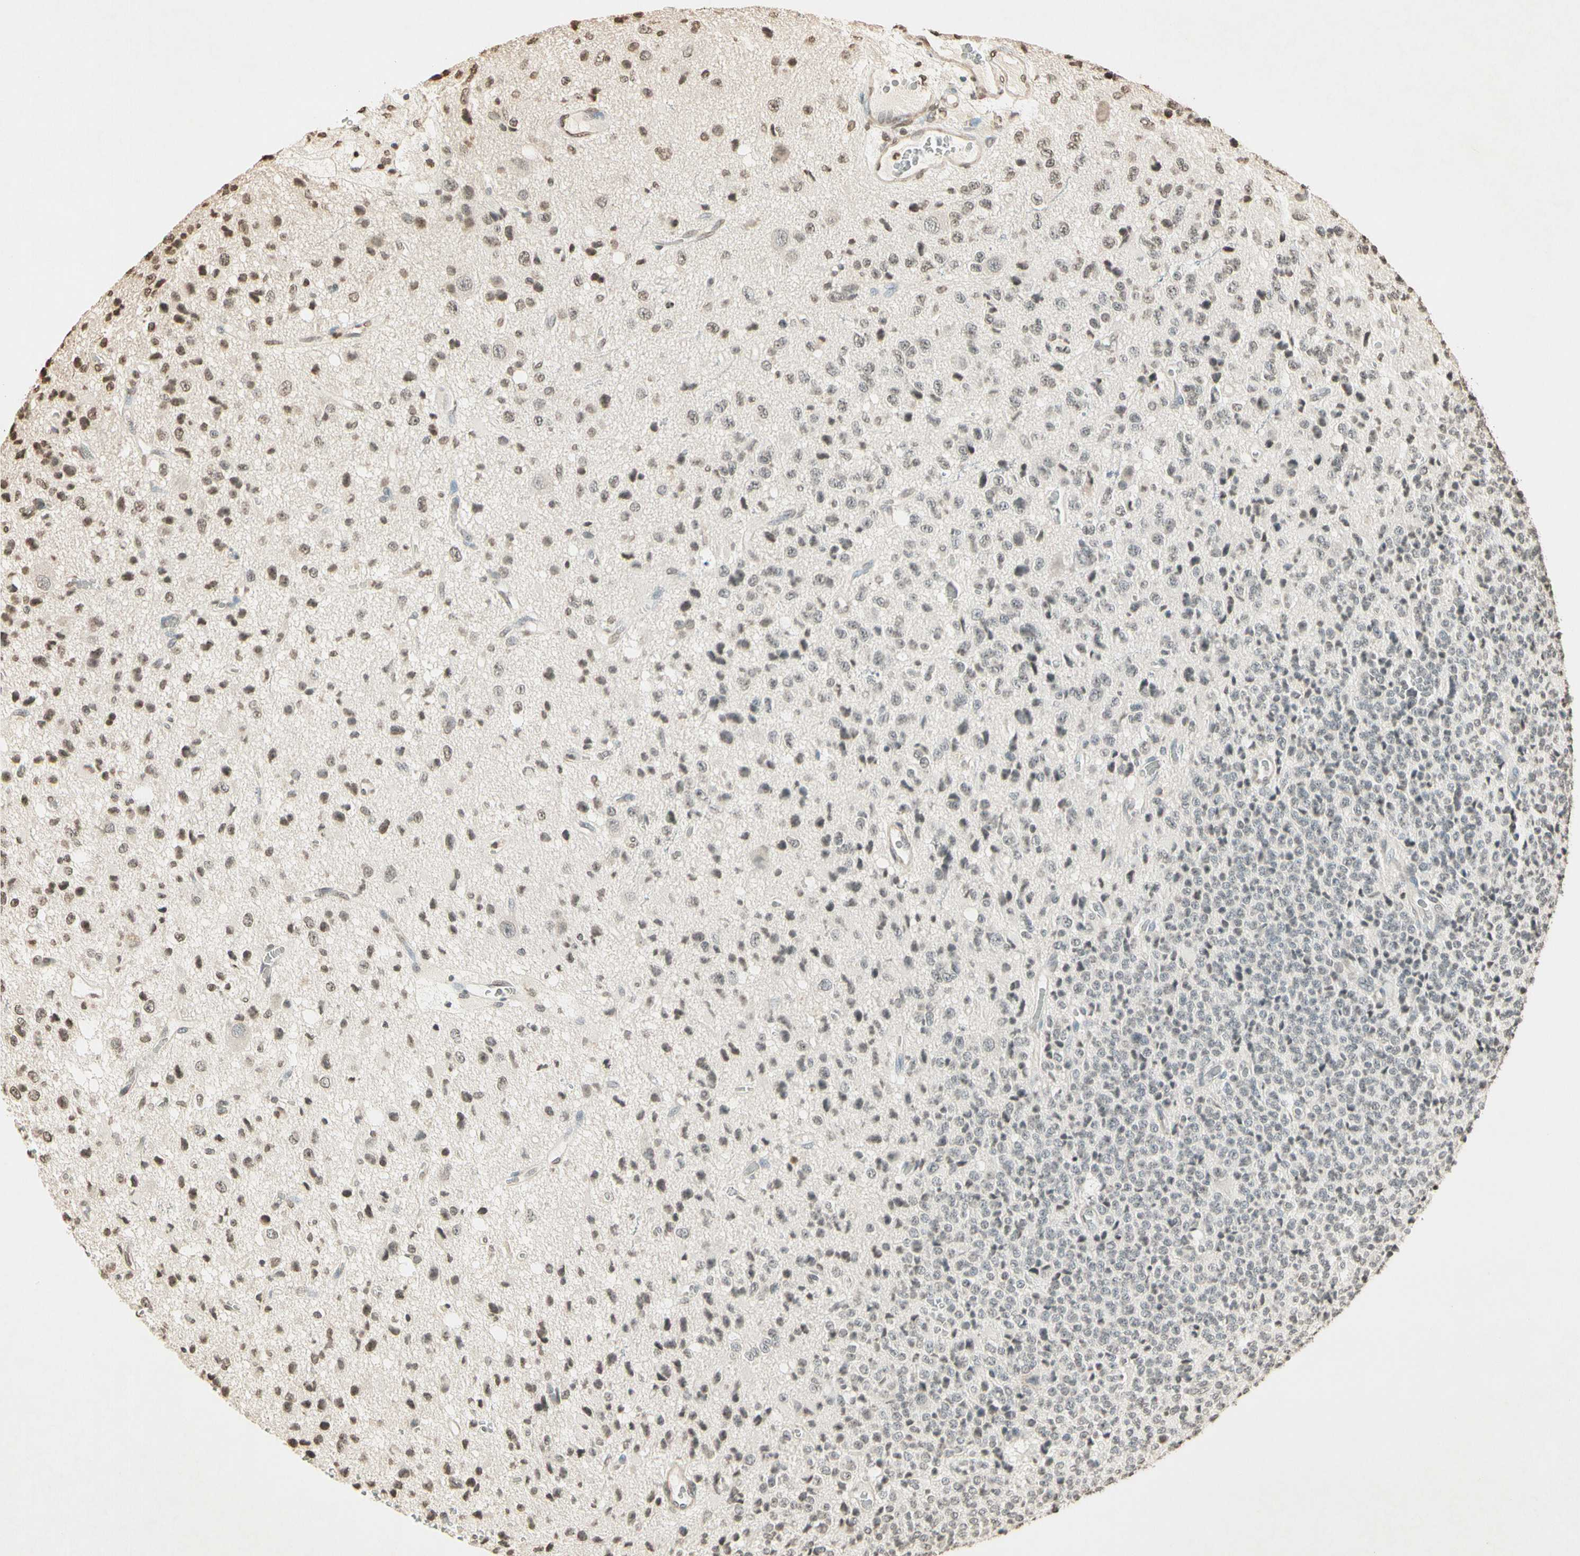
{"staining": {"intensity": "weak", "quantity": "<25%", "location": "nuclear"}, "tissue": "glioma", "cell_type": "Tumor cells", "image_type": "cancer", "snomed": [{"axis": "morphology", "description": "Glioma, malignant, High grade"}, {"axis": "topography", "description": "pancreas cauda"}], "caption": "Immunohistochemistry micrograph of neoplastic tissue: human malignant glioma (high-grade) stained with DAB demonstrates no significant protein positivity in tumor cells. (DAB immunohistochemistry, high magnification).", "gene": "TOP1", "patient": {"sex": "male", "age": 60}}